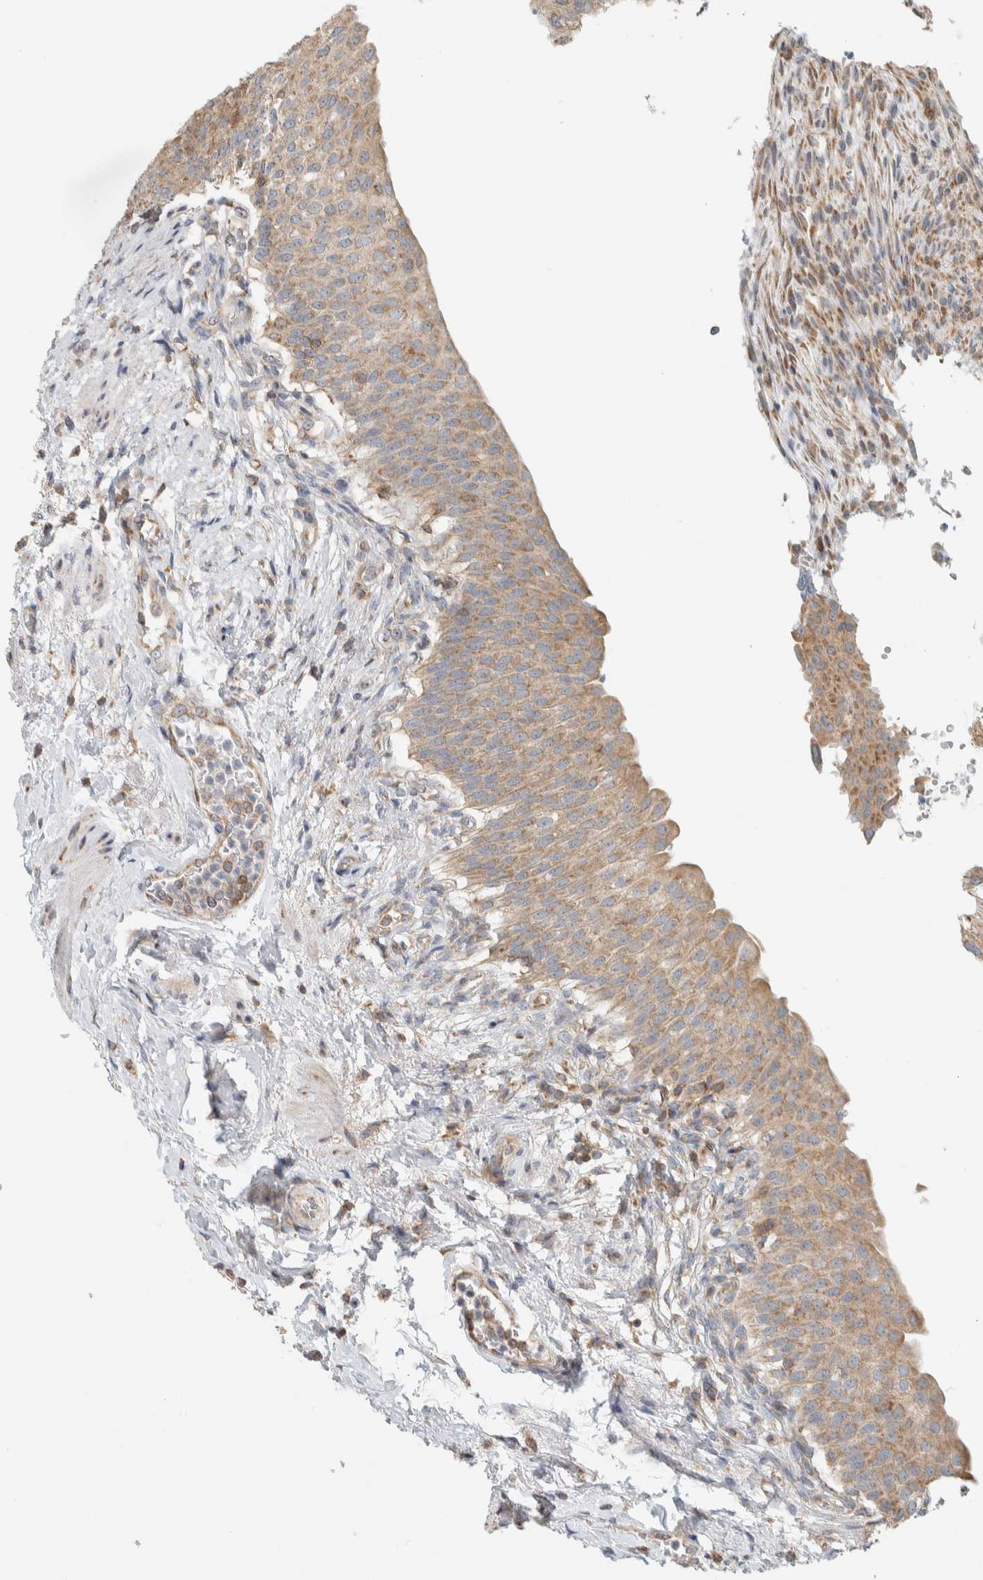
{"staining": {"intensity": "moderate", "quantity": ">75%", "location": "cytoplasmic/membranous"}, "tissue": "urinary bladder", "cell_type": "Urothelial cells", "image_type": "normal", "snomed": [{"axis": "morphology", "description": "Normal tissue, NOS"}, {"axis": "topography", "description": "Urinary bladder"}], "caption": "DAB immunohistochemical staining of normal urinary bladder displays moderate cytoplasmic/membranous protein staining in about >75% of urothelial cells. The staining is performed using DAB (3,3'-diaminobenzidine) brown chromogen to label protein expression. The nuclei are counter-stained blue using hematoxylin.", "gene": "CCDC57", "patient": {"sex": "female", "age": 60}}